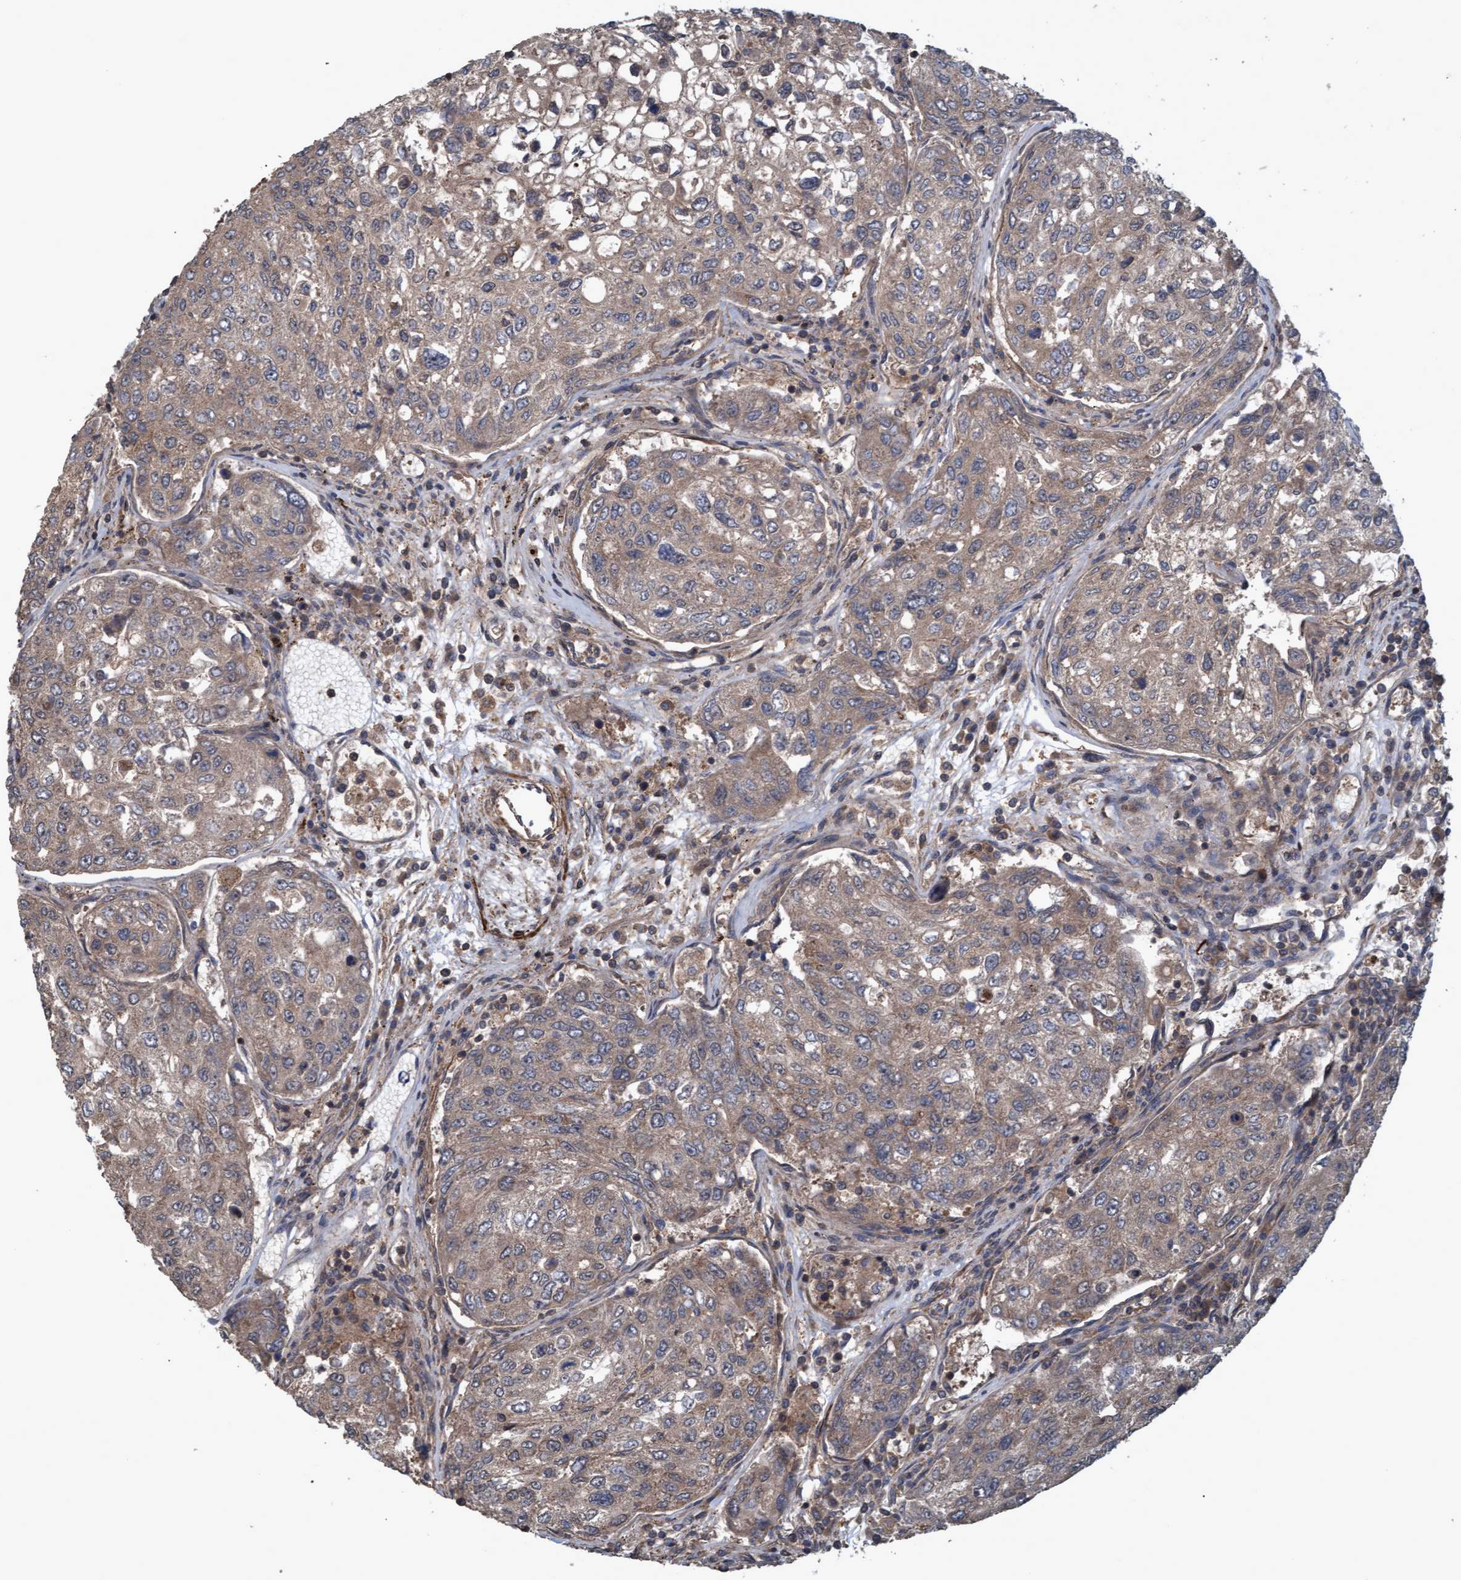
{"staining": {"intensity": "weak", "quantity": ">75%", "location": "cytoplasmic/membranous"}, "tissue": "urothelial cancer", "cell_type": "Tumor cells", "image_type": "cancer", "snomed": [{"axis": "morphology", "description": "Urothelial carcinoma, High grade"}, {"axis": "topography", "description": "Lymph node"}, {"axis": "topography", "description": "Urinary bladder"}], "caption": "This image shows urothelial cancer stained with immunohistochemistry to label a protein in brown. The cytoplasmic/membranous of tumor cells show weak positivity for the protein. Nuclei are counter-stained blue.", "gene": "GGT6", "patient": {"sex": "male", "age": 51}}